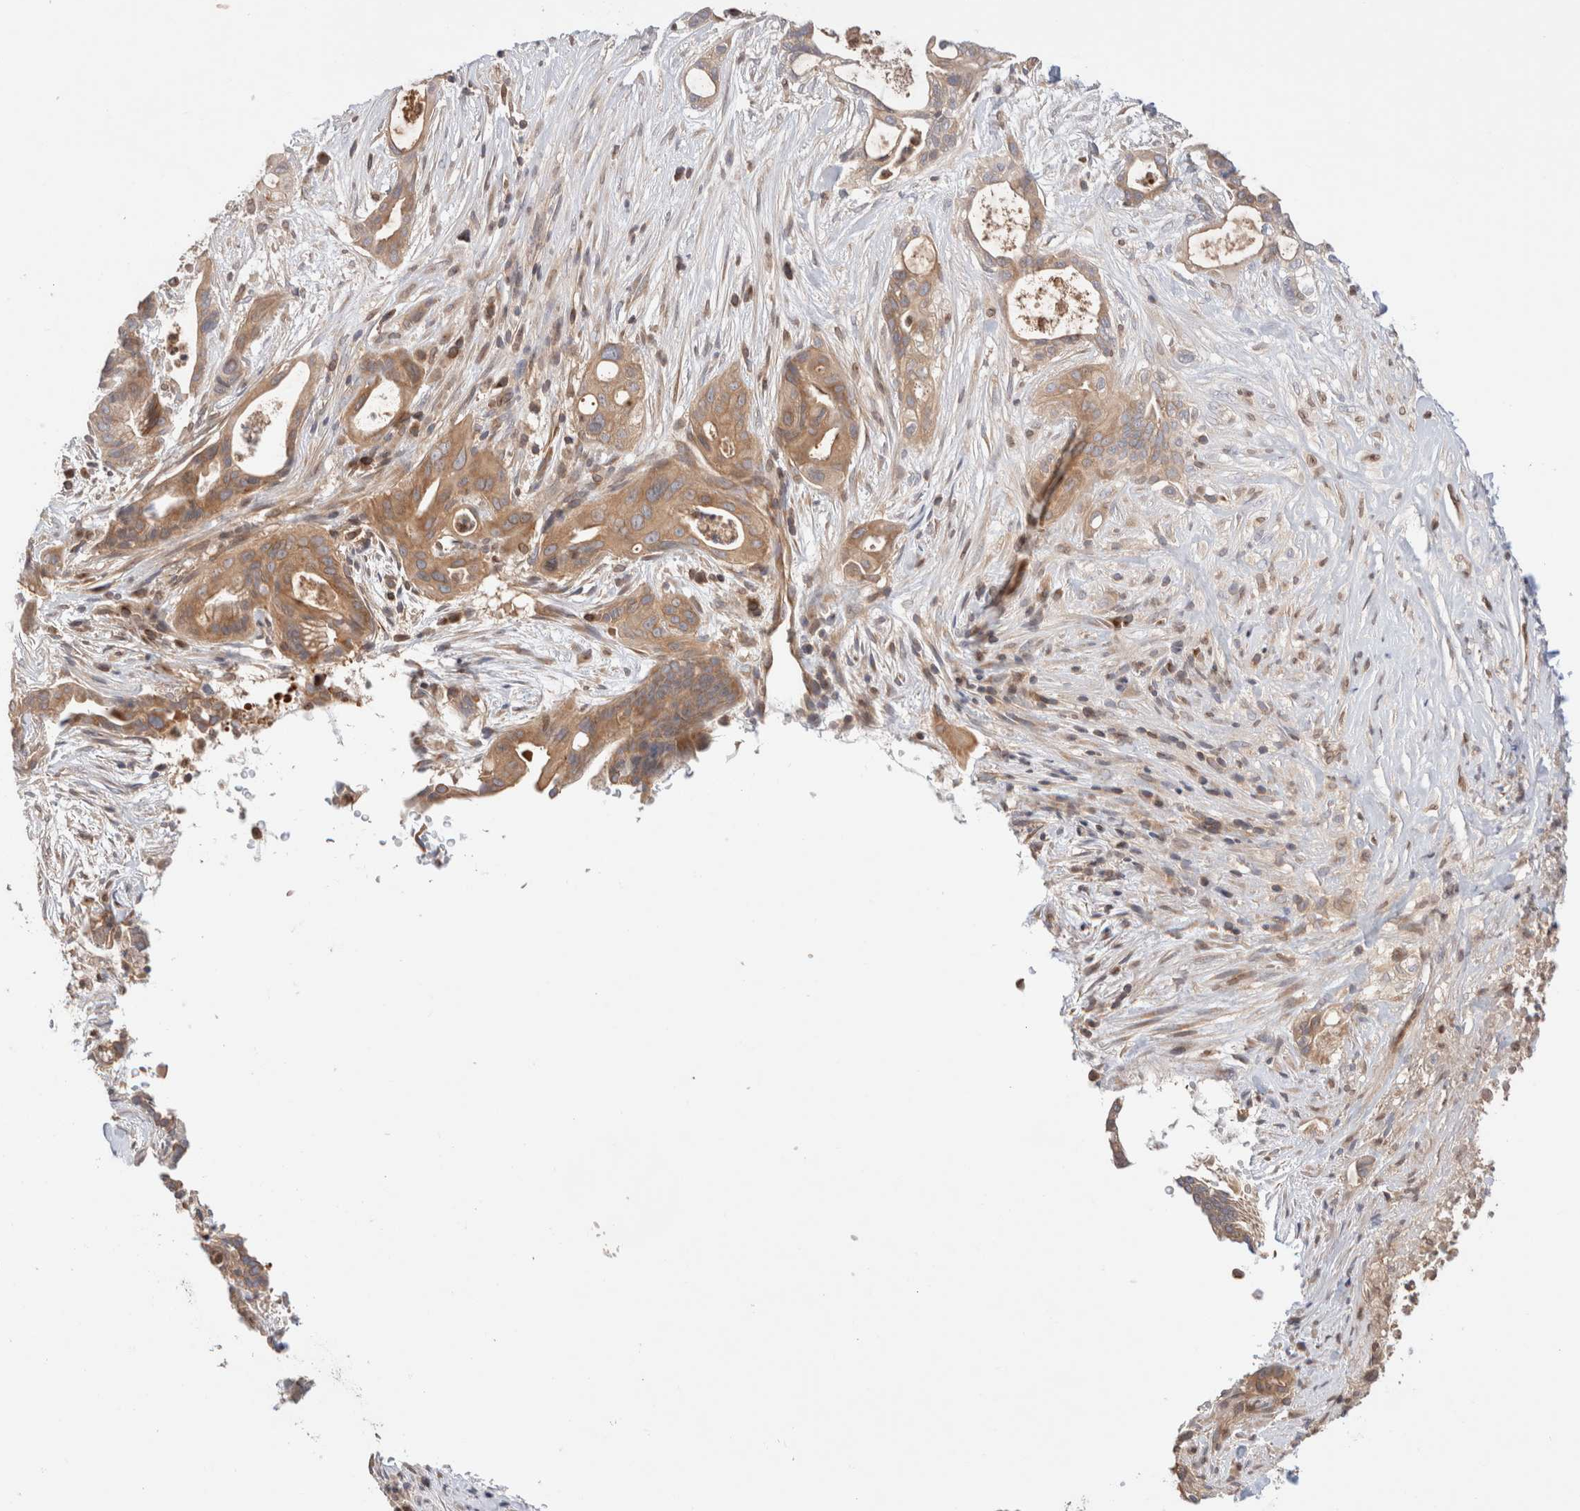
{"staining": {"intensity": "moderate", "quantity": ">75%", "location": "cytoplasmic/membranous"}, "tissue": "pancreatic cancer", "cell_type": "Tumor cells", "image_type": "cancer", "snomed": [{"axis": "morphology", "description": "Adenocarcinoma, NOS"}, {"axis": "topography", "description": "Pancreas"}], "caption": "Pancreatic cancer tissue shows moderate cytoplasmic/membranous staining in about >75% of tumor cells", "gene": "SIKE1", "patient": {"sex": "male", "age": 58}}